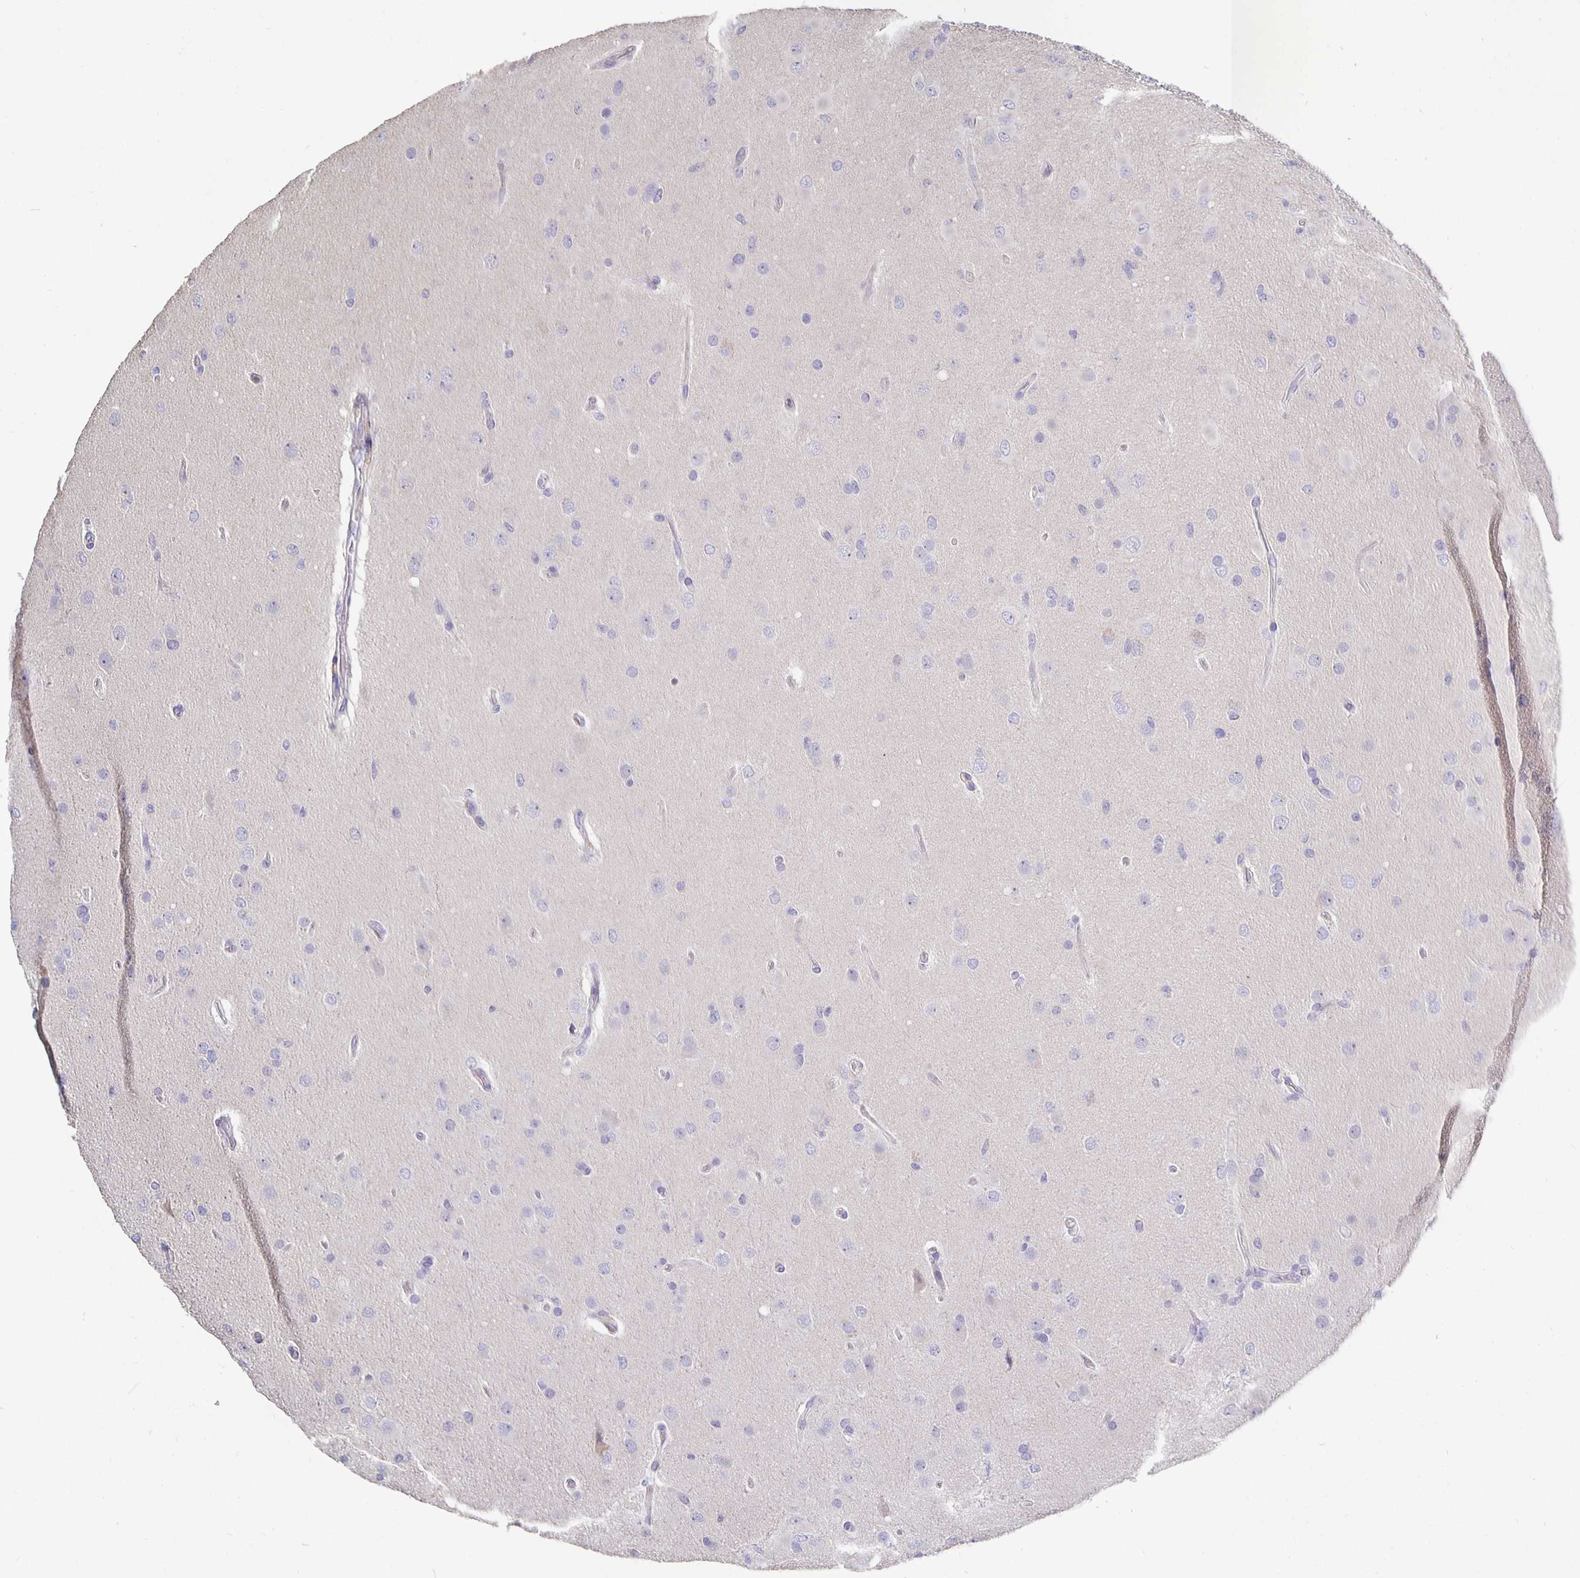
{"staining": {"intensity": "negative", "quantity": "none", "location": "none"}, "tissue": "glioma", "cell_type": "Tumor cells", "image_type": "cancer", "snomed": [{"axis": "morphology", "description": "Glioma, malignant, High grade"}, {"axis": "topography", "description": "Brain"}], "caption": "Immunohistochemical staining of malignant glioma (high-grade) reveals no significant positivity in tumor cells.", "gene": "CFAP74", "patient": {"sex": "male", "age": 53}}